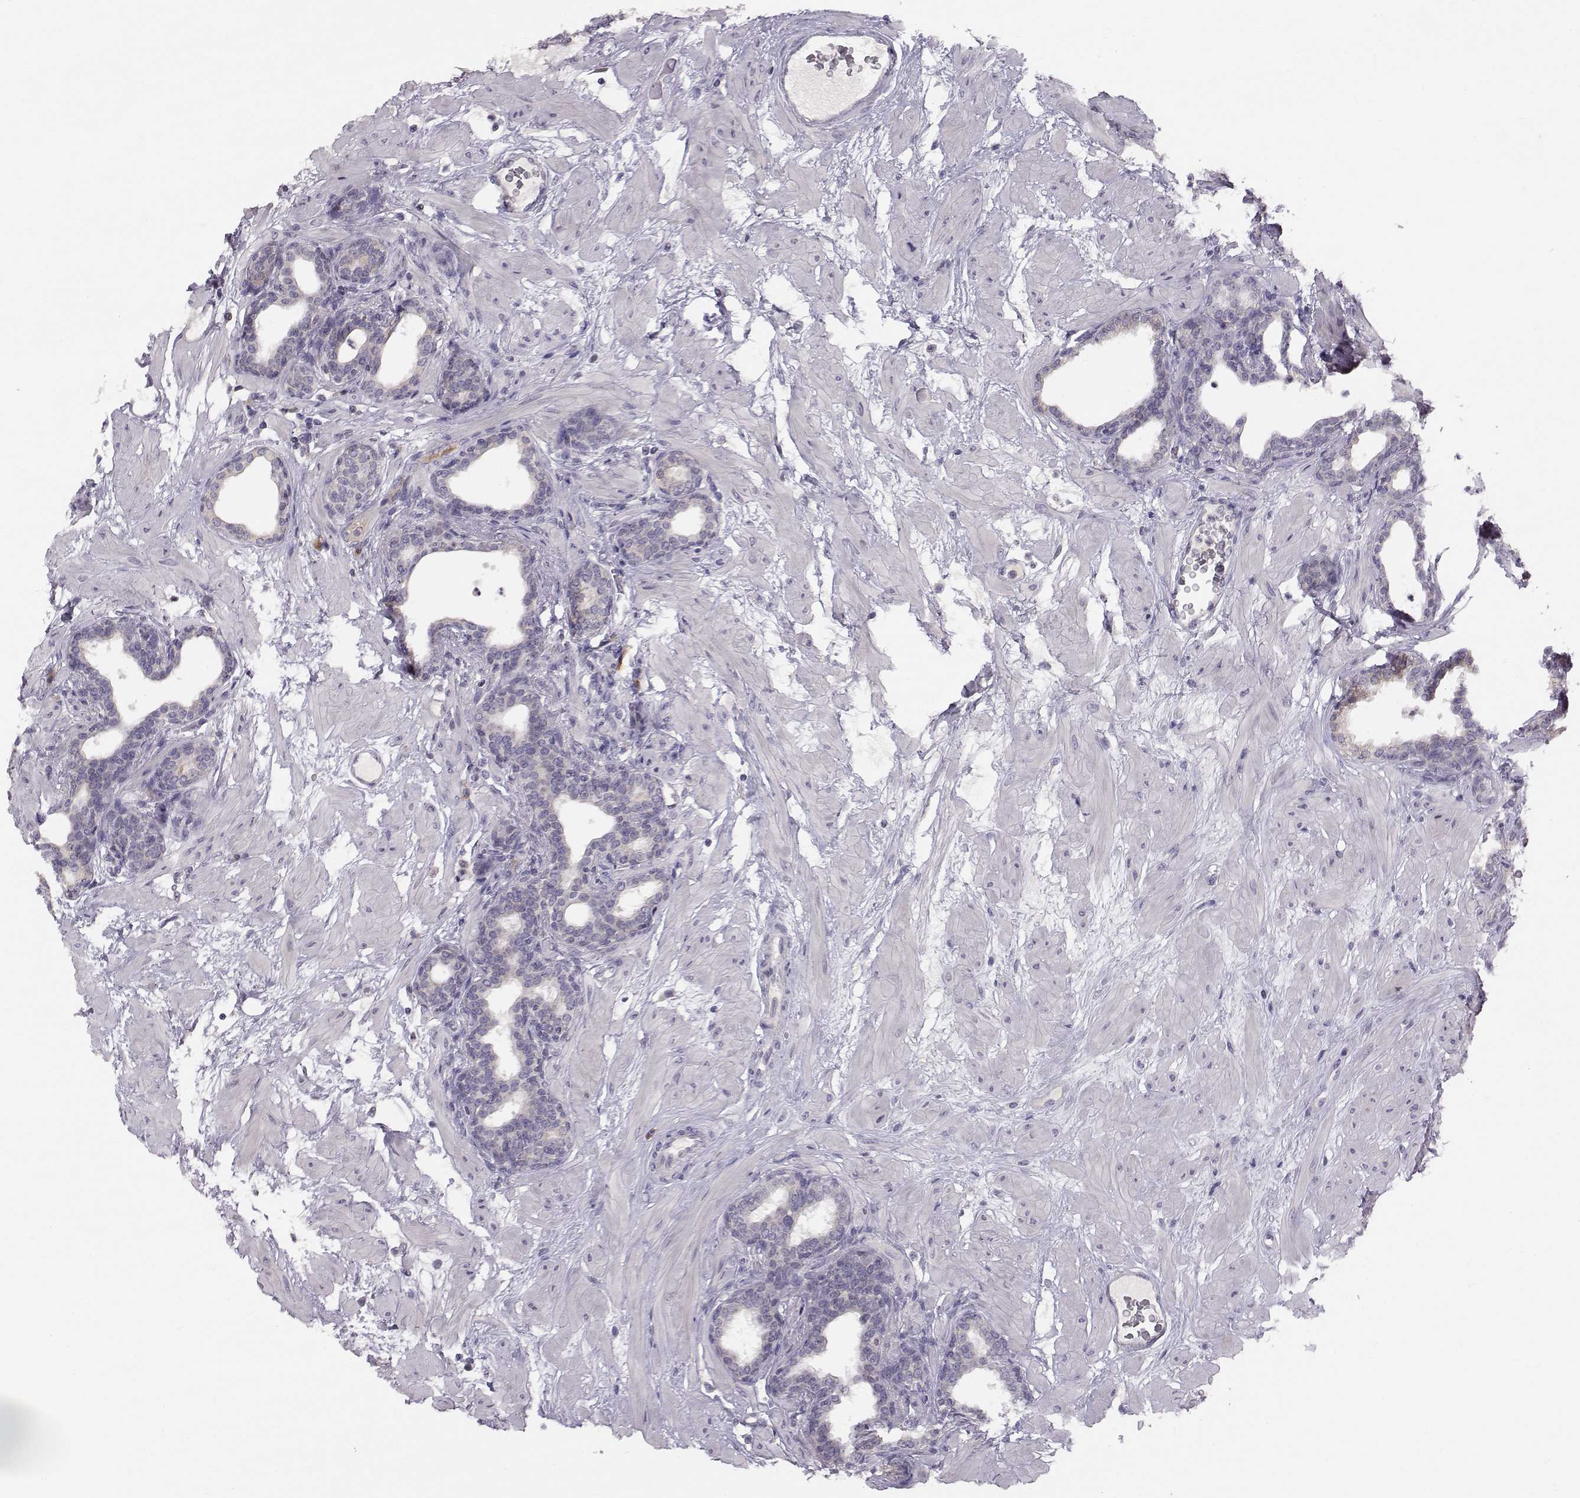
{"staining": {"intensity": "weak", "quantity": "25%-75%", "location": "cytoplasmic/membranous"}, "tissue": "prostate", "cell_type": "Glandular cells", "image_type": "normal", "snomed": [{"axis": "morphology", "description": "Normal tissue, NOS"}, {"axis": "topography", "description": "Prostate"}], "caption": "Immunohistochemistry image of unremarkable human prostate stained for a protein (brown), which displays low levels of weak cytoplasmic/membranous positivity in approximately 25%-75% of glandular cells.", "gene": "ACSL6", "patient": {"sex": "male", "age": 37}}